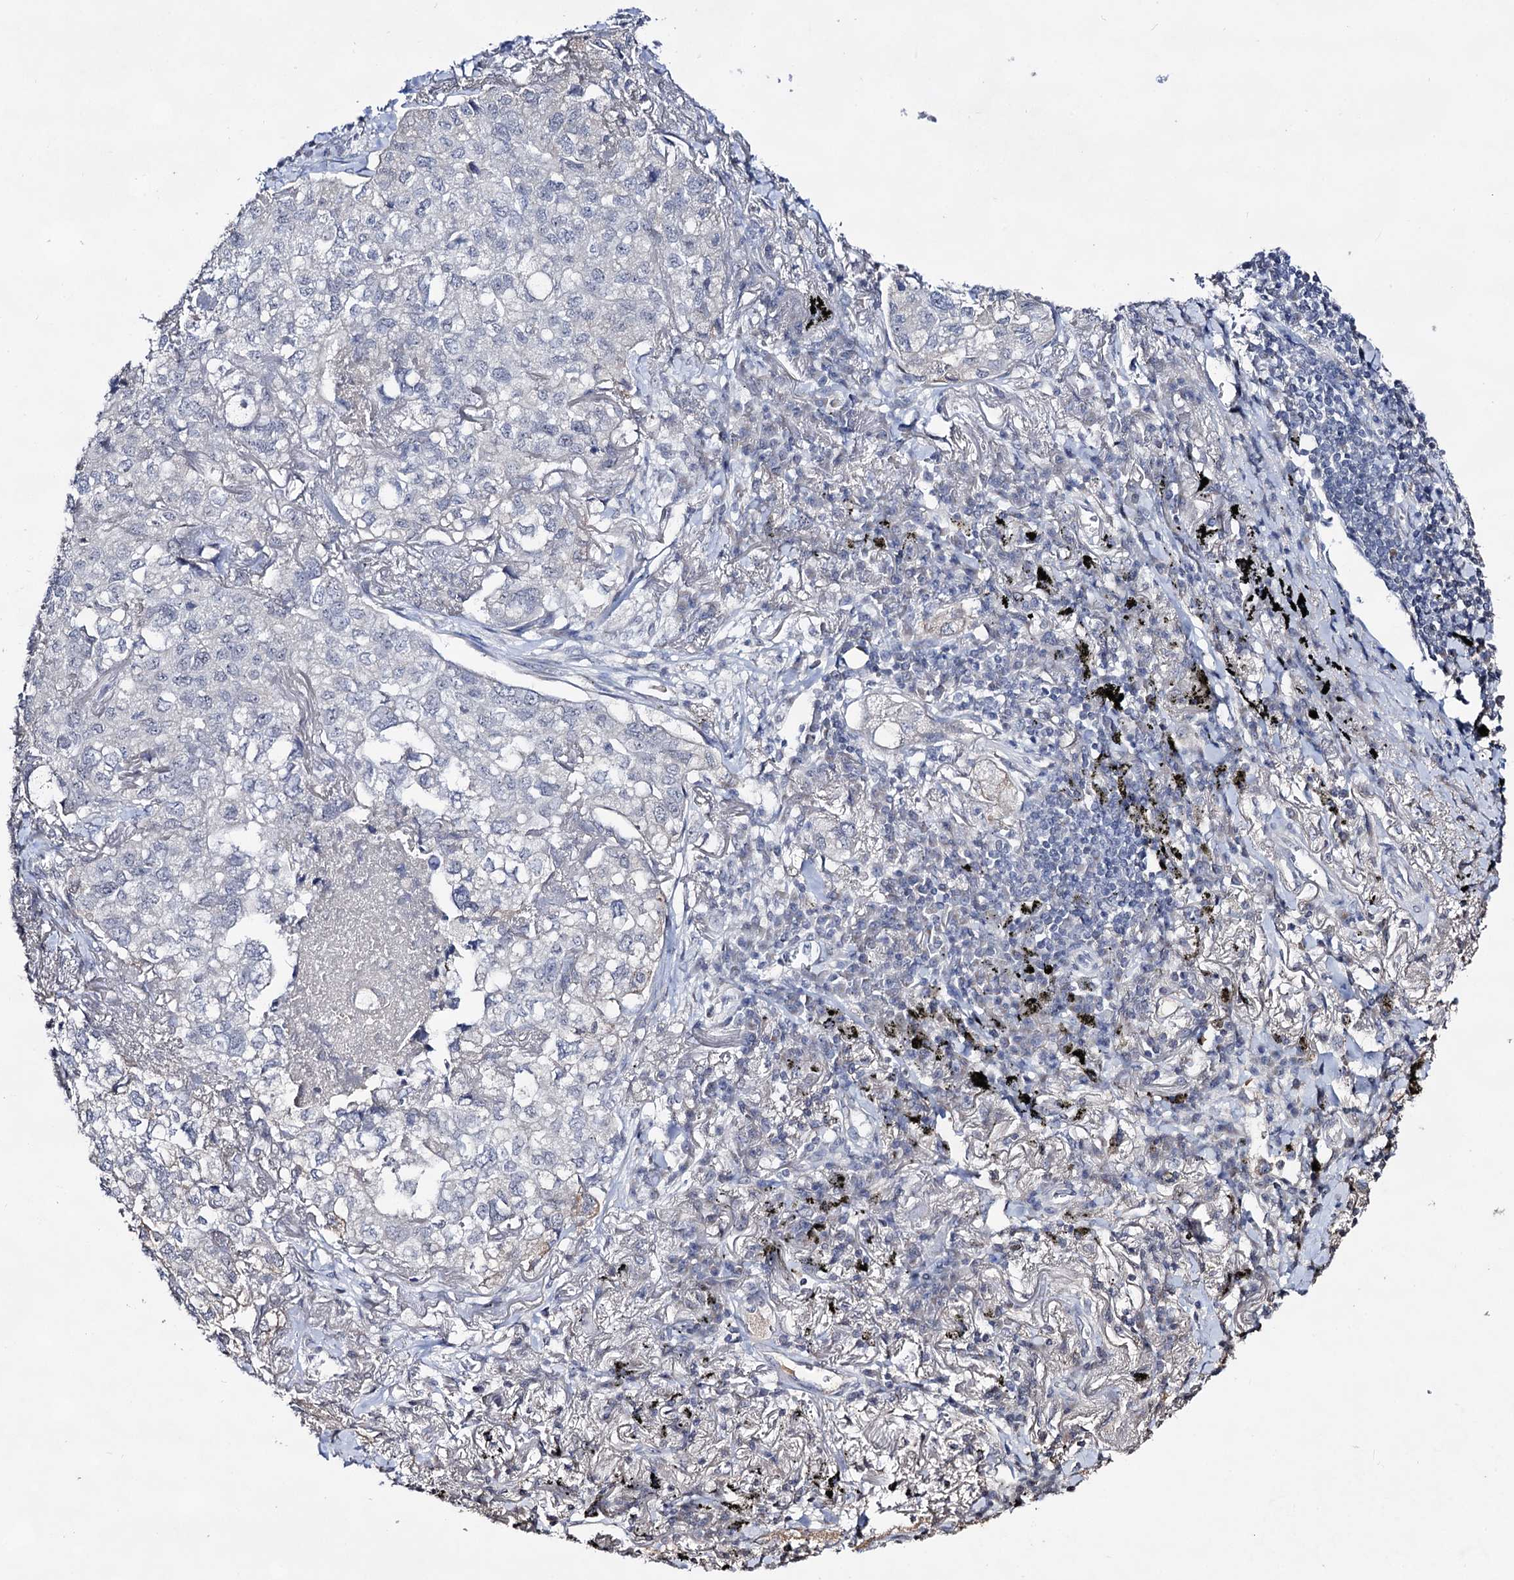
{"staining": {"intensity": "negative", "quantity": "none", "location": "none"}, "tissue": "lung cancer", "cell_type": "Tumor cells", "image_type": "cancer", "snomed": [{"axis": "morphology", "description": "Adenocarcinoma, NOS"}, {"axis": "topography", "description": "Lung"}], "caption": "IHC of human lung adenocarcinoma demonstrates no expression in tumor cells.", "gene": "PLIN1", "patient": {"sex": "male", "age": 65}}